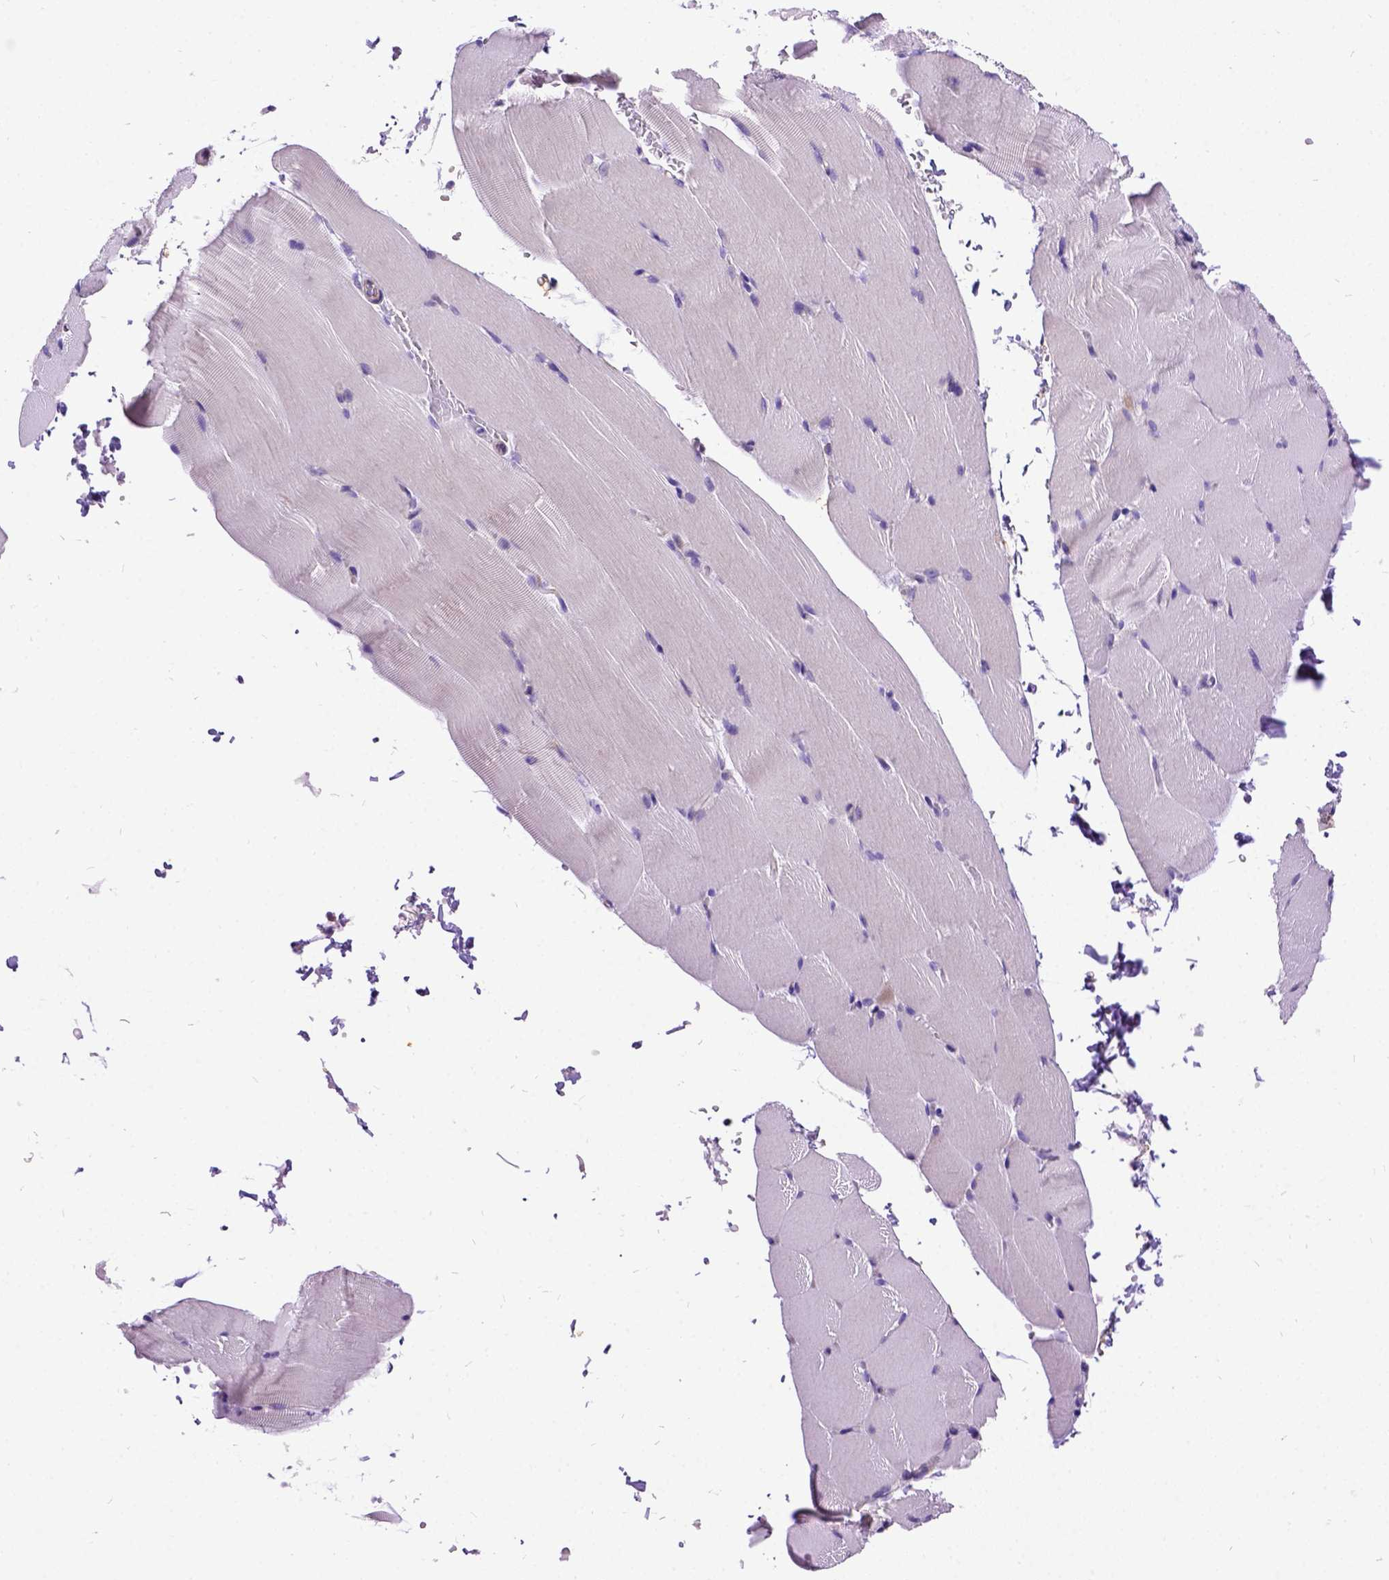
{"staining": {"intensity": "negative", "quantity": "none", "location": "none"}, "tissue": "skeletal muscle", "cell_type": "Myocytes", "image_type": "normal", "snomed": [{"axis": "morphology", "description": "Normal tissue, NOS"}, {"axis": "topography", "description": "Skeletal muscle"}], "caption": "A high-resolution micrograph shows immunohistochemistry staining of unremarkable skeletal muscle, which shows no significant expression in myocytes.", "gene": "CFAP54", "patient": {"sex": "female", "age": 37}}